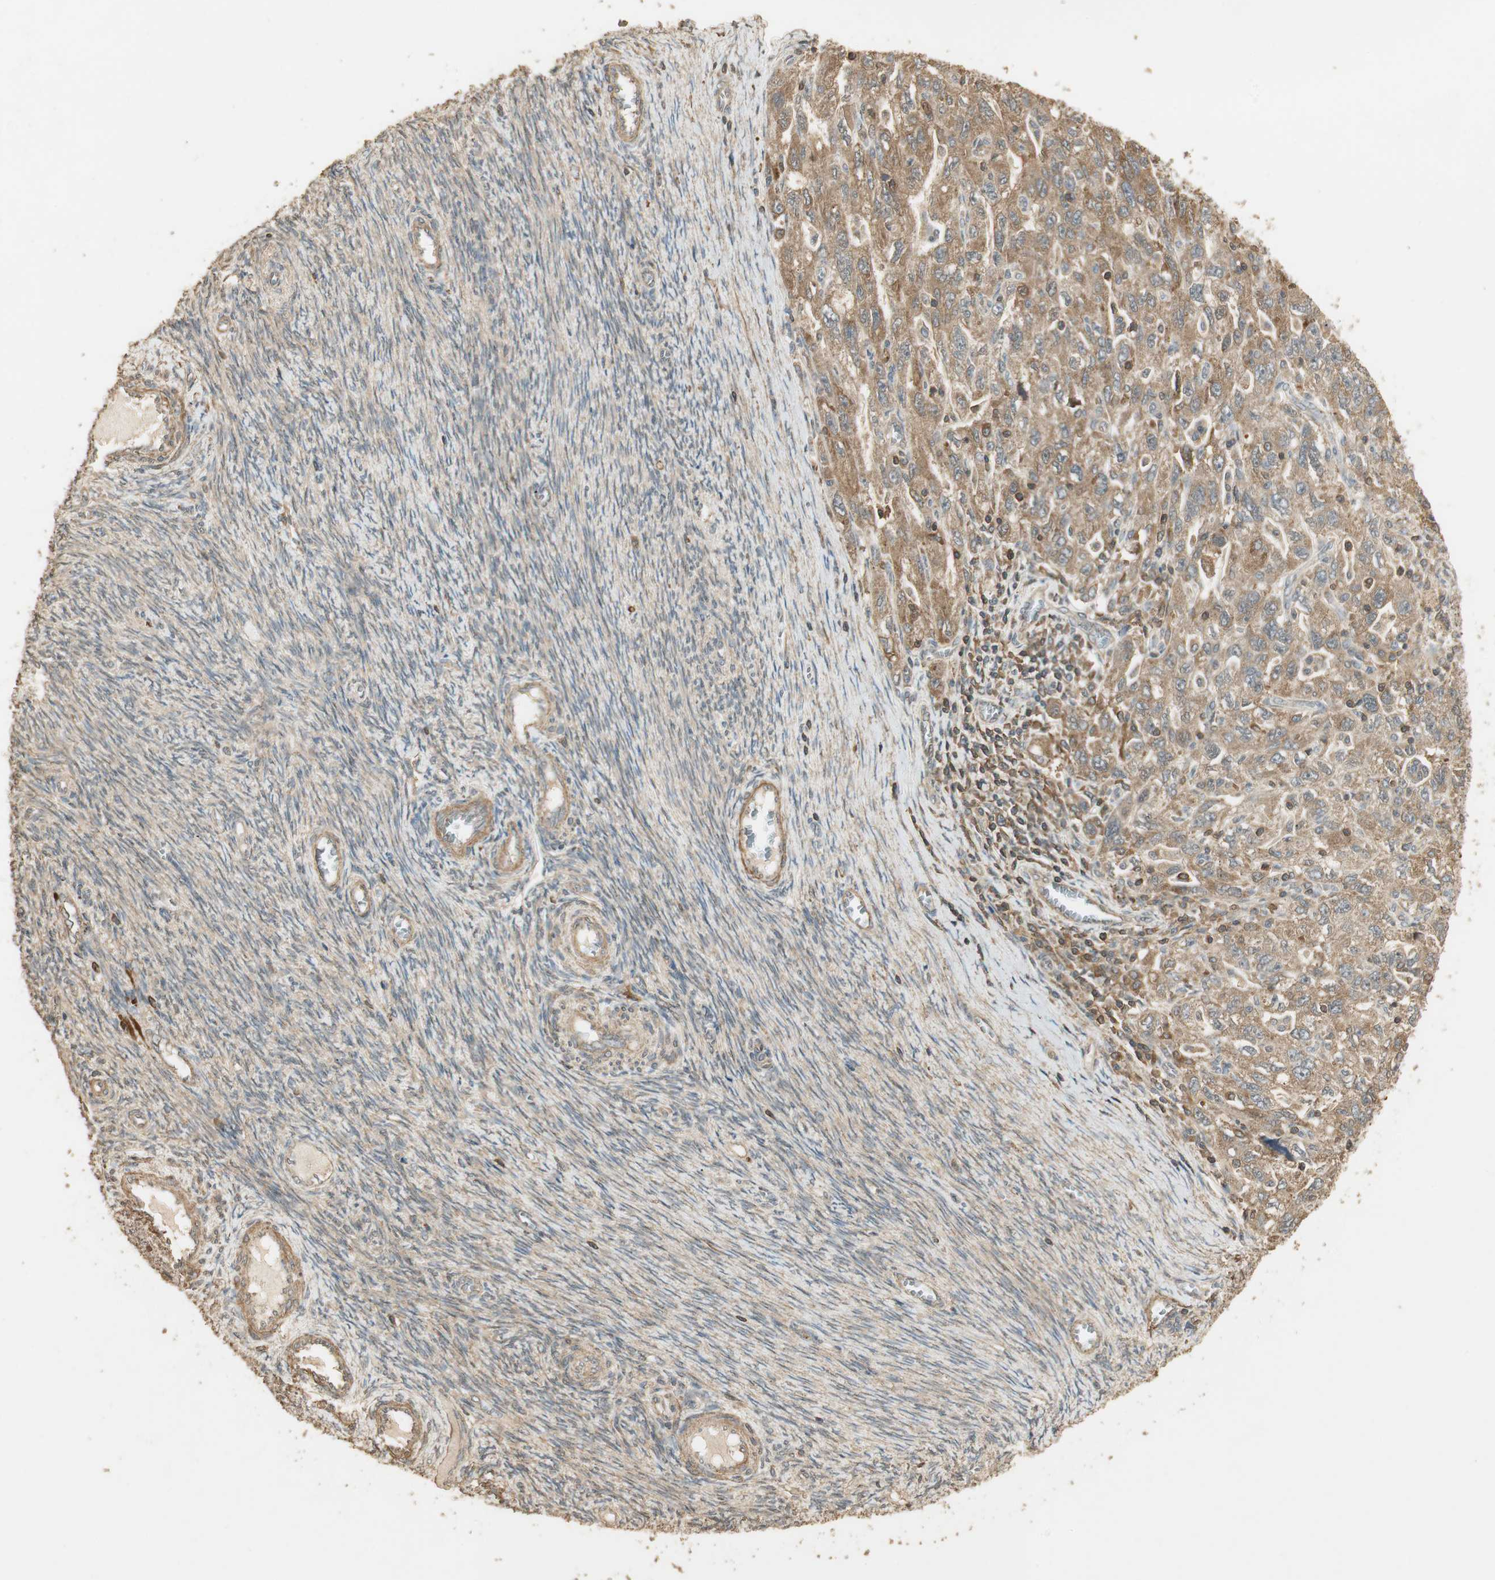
{"staining": {"intensity": "moderate", "quantity": ">75%", "location": "cytoplasmic/membranous"}, "tissue": "ovarian cancer", "cell_type": "Tumor cells", "image_type": "cancer", "snomed": [{"axis": "morphology", "description": "Carcinoma, NOS"}, {"axis": "morphology", "description": "Cystadenocarcinoma, serous, NOS"}, {"axis": "topography", "description": "Ovary"}], "caption": "Ovarian cancer (carcinoma) tissue displays moderate cytoplasmic/membranous expression in about >75% of tumor cells, visualized by immunohistochemistry.", "gene": "USP2", "patient": {"sex": "female", "age": 69}}